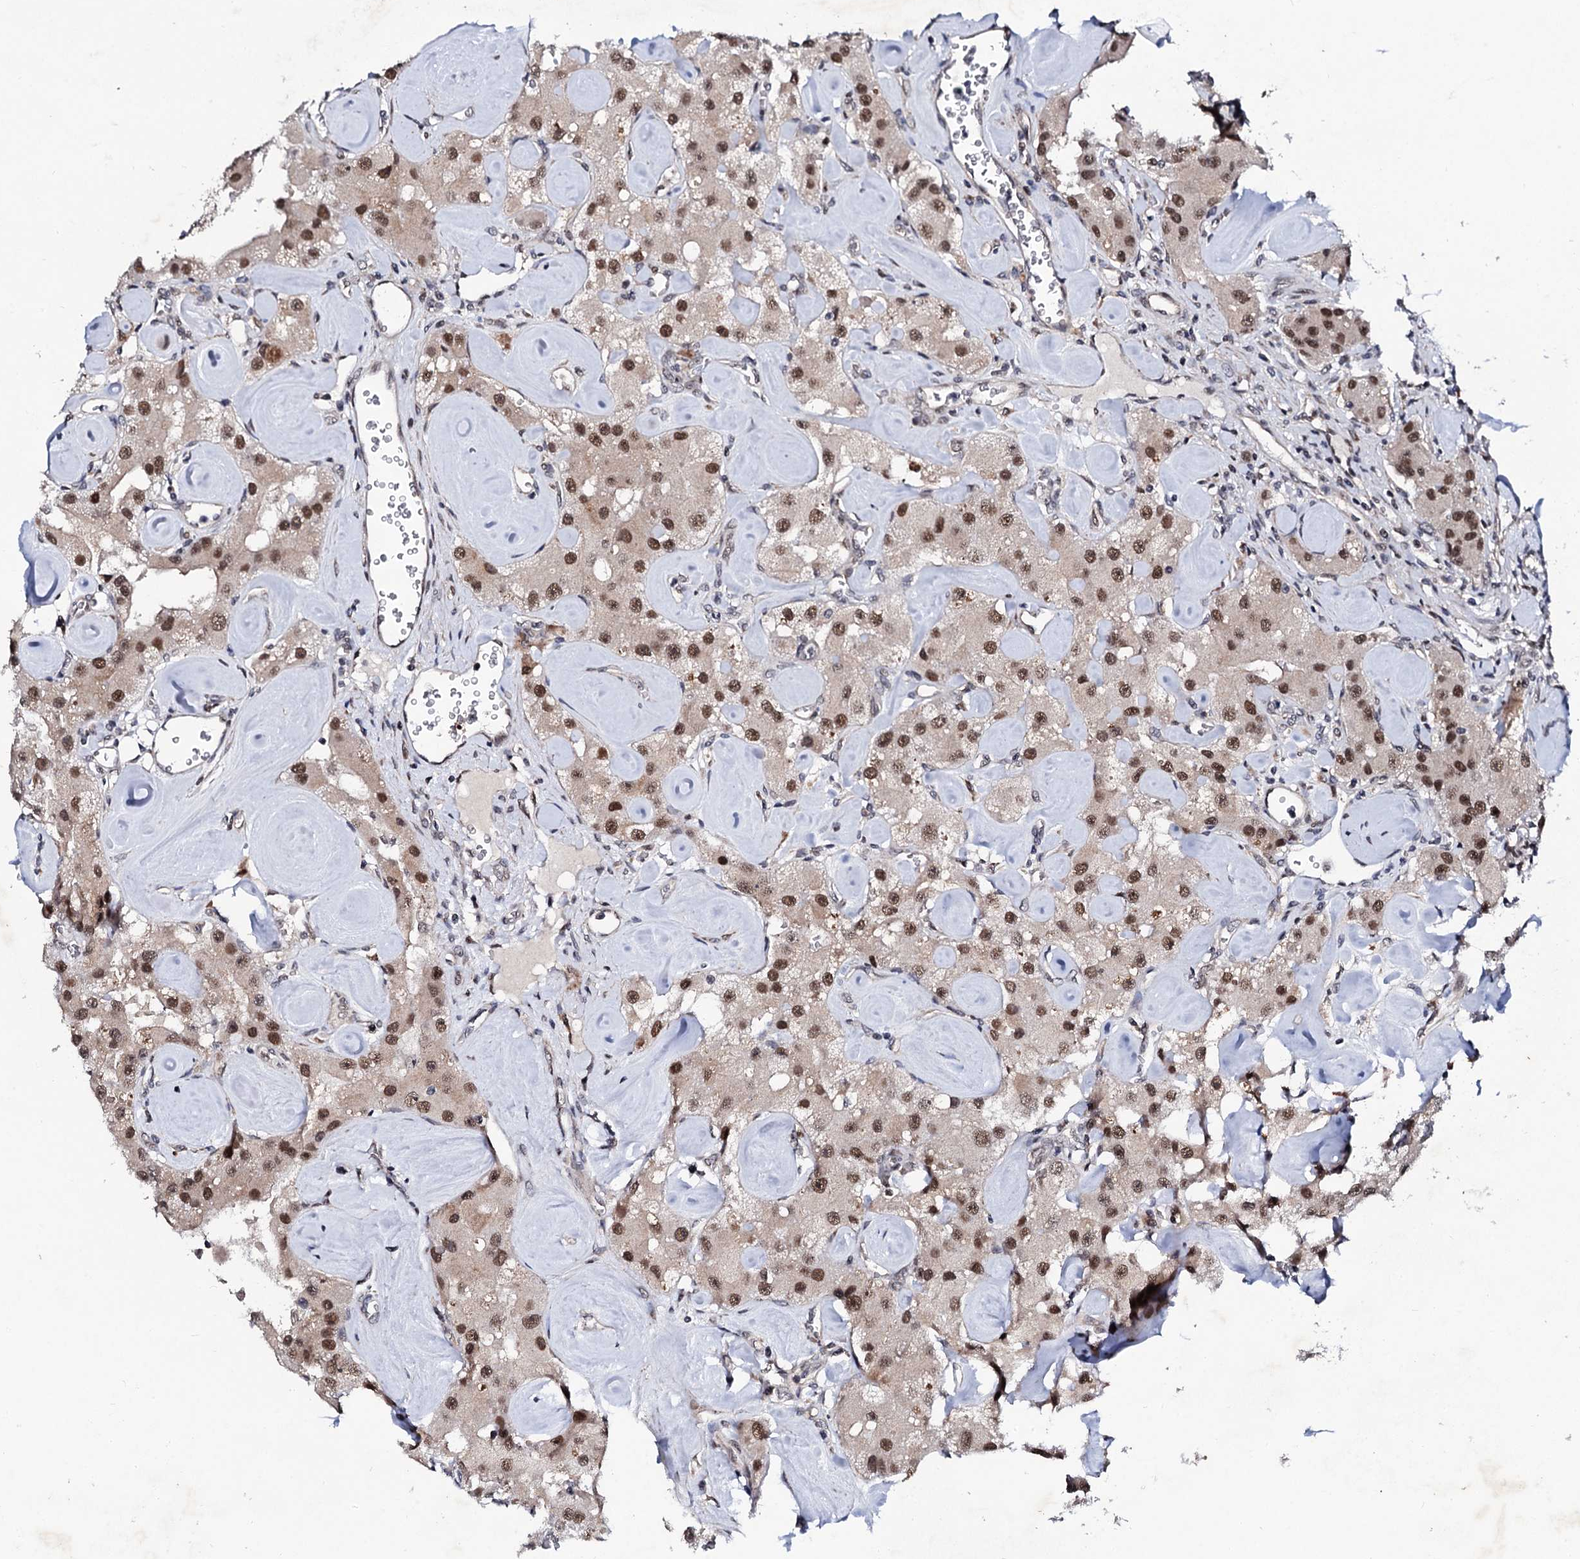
{"staining": {"intensity": "moderate", "quantity": ">75%", "location": "nuclear"}, "tissue": "carcinoid", "cell_type": "Tumor cells", "image_type": "cancer", "snomed": [{"axis": "morphology", "description": "Carcinoid, malignant, NOS"}, {"axis": "topography", "description": "Pancreas"}], "caption": "This is a histology image of IHC staining of carcinoid, which shows moderate expression in the nuclear of tumor cells.", "gene": "CSTF3", "patient": {"sex": "male", "age": 41}}